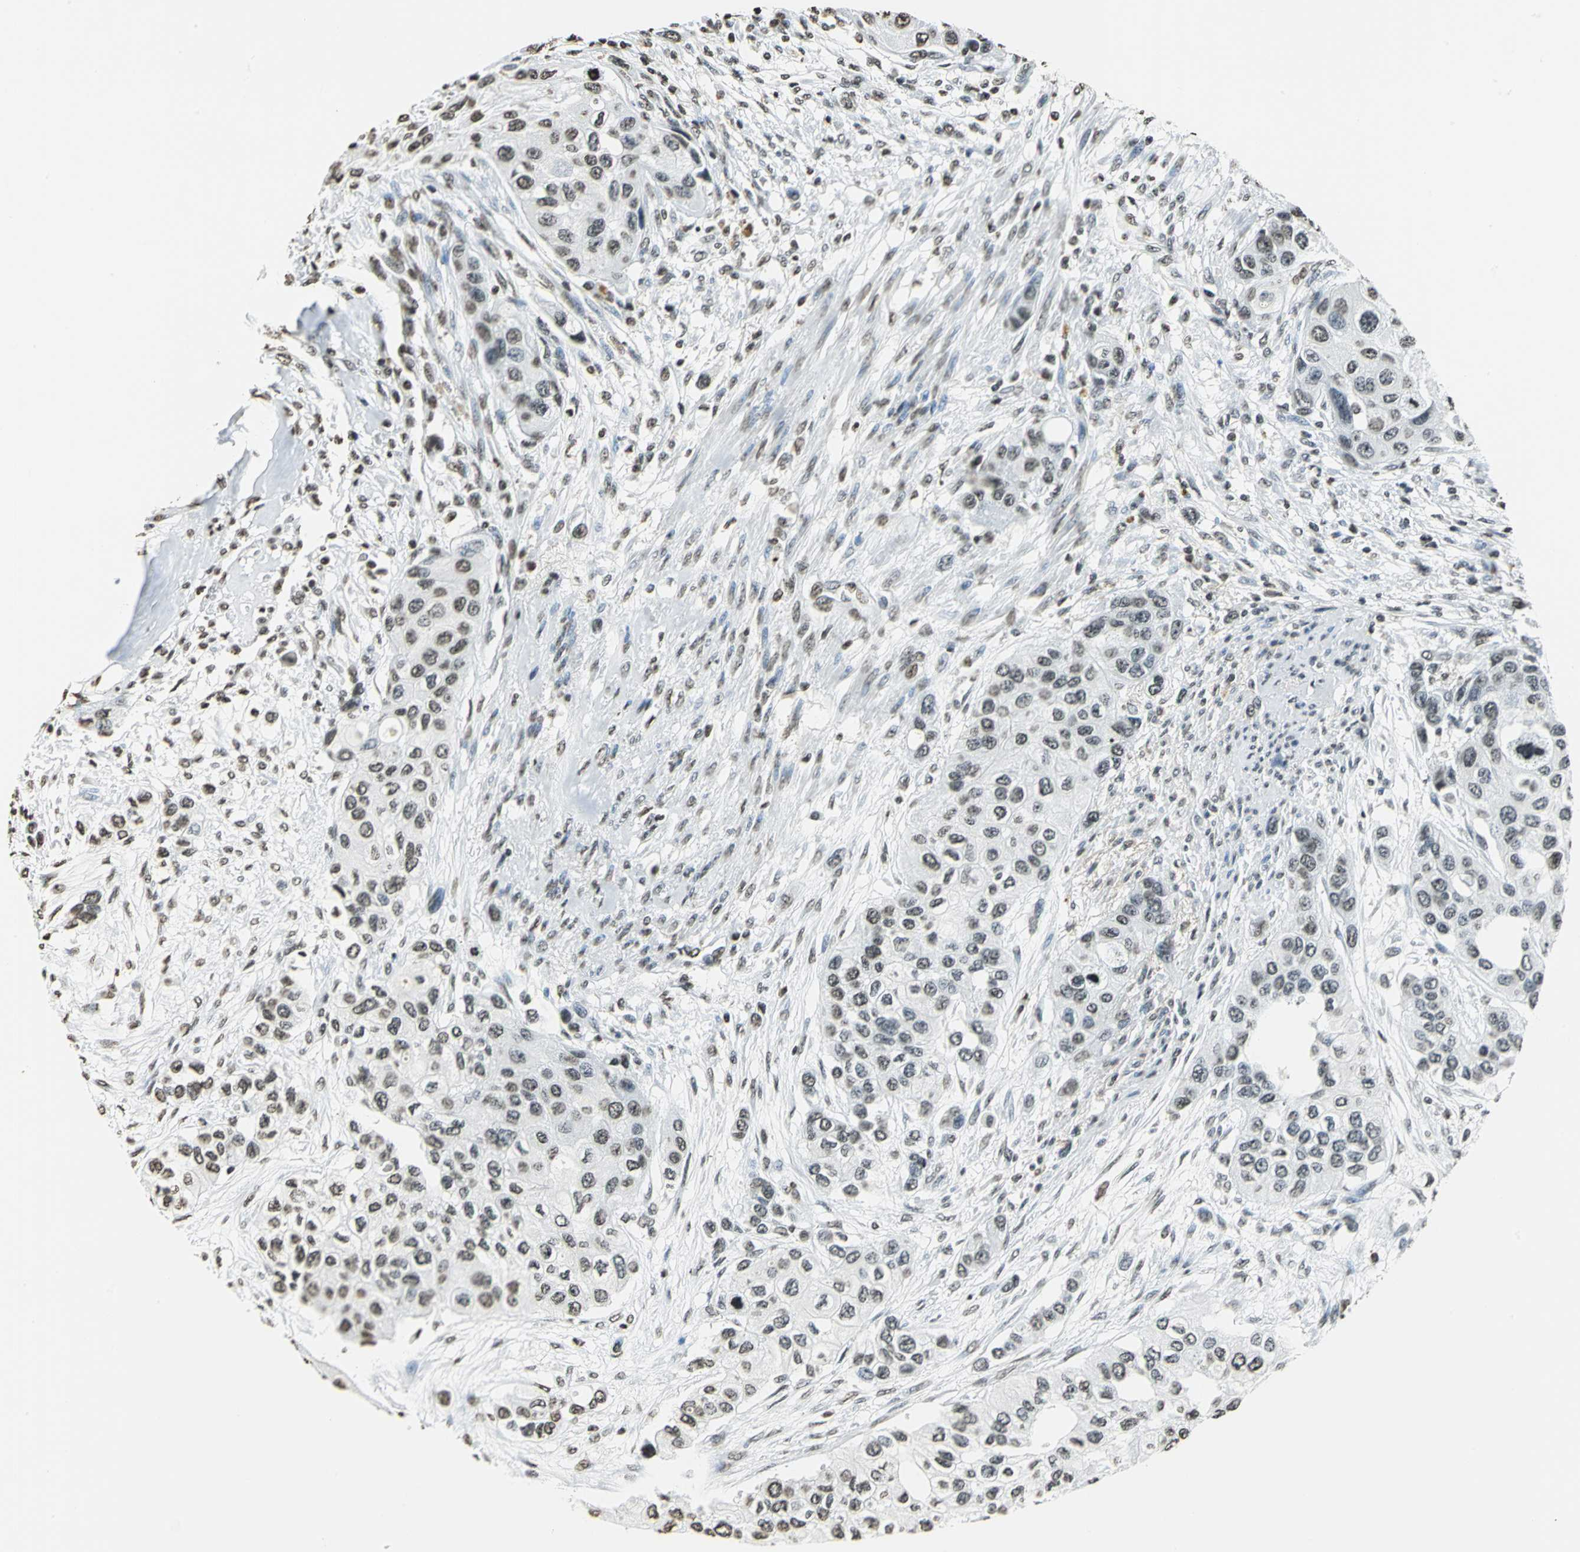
{"staining": {"intensity": "weak", "quantity": "25%-75%", "location": "nuclear"}, "tissue": "urothelial cancer", "cell_type": "Tumor cells", "image_type": "cancer", "snomed": [{"axis": "morphology", "description": "Urothelial carcinoma, High grade"}, {"axis": "topography", "description": "Urinary bladder"}], "caption": "Protein analysis of urothelial cancer tissue shows weak nuclear staining in about 25%-75% of tumor cells. (DAB (3,3'-diaminobenzidine) = brown stain, brightfield microscopy at high magnification).", "gene": "MCM4", "patient": {"sex": "female", "age": 56}}